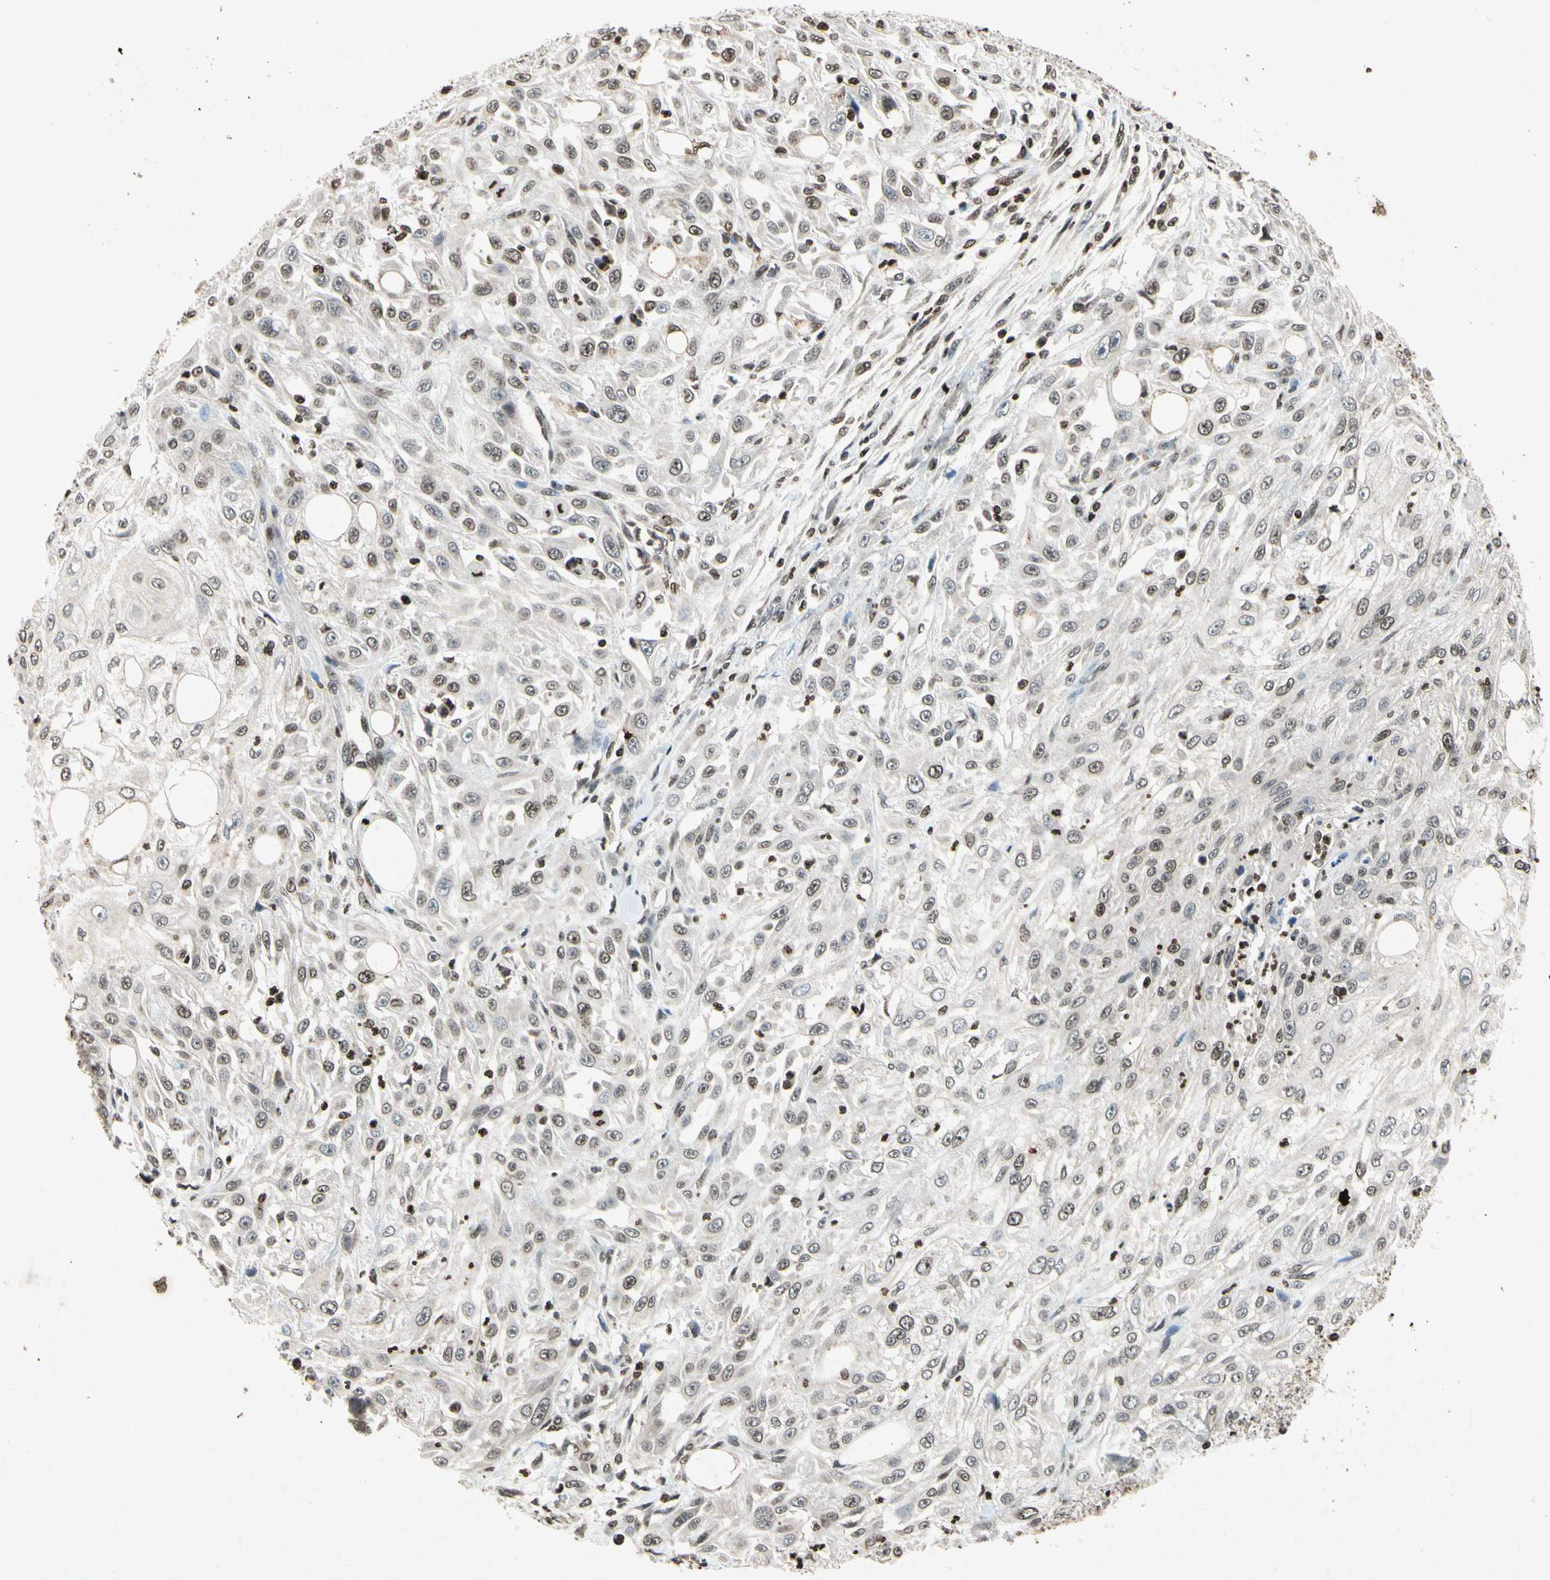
{"staining": {"intensity": "weak", "quantity": "<25%", "location": "nuclear"}, "tissue": "skin cancer", "cell_type": "Tumor cells", "image_type": "cancer", "snomed": [{"axis": "morphology", "description": "Squamous cell carcinoma, NOS"}, {"axis": "topography", "description": "Skin"}], "caption": "This is an IHC micrograph of squamous cell carcinoma (skin). There is no staining in tumor cells.", "gene": "HOXB3", "patient": {"sex": "male", "age": 75}}